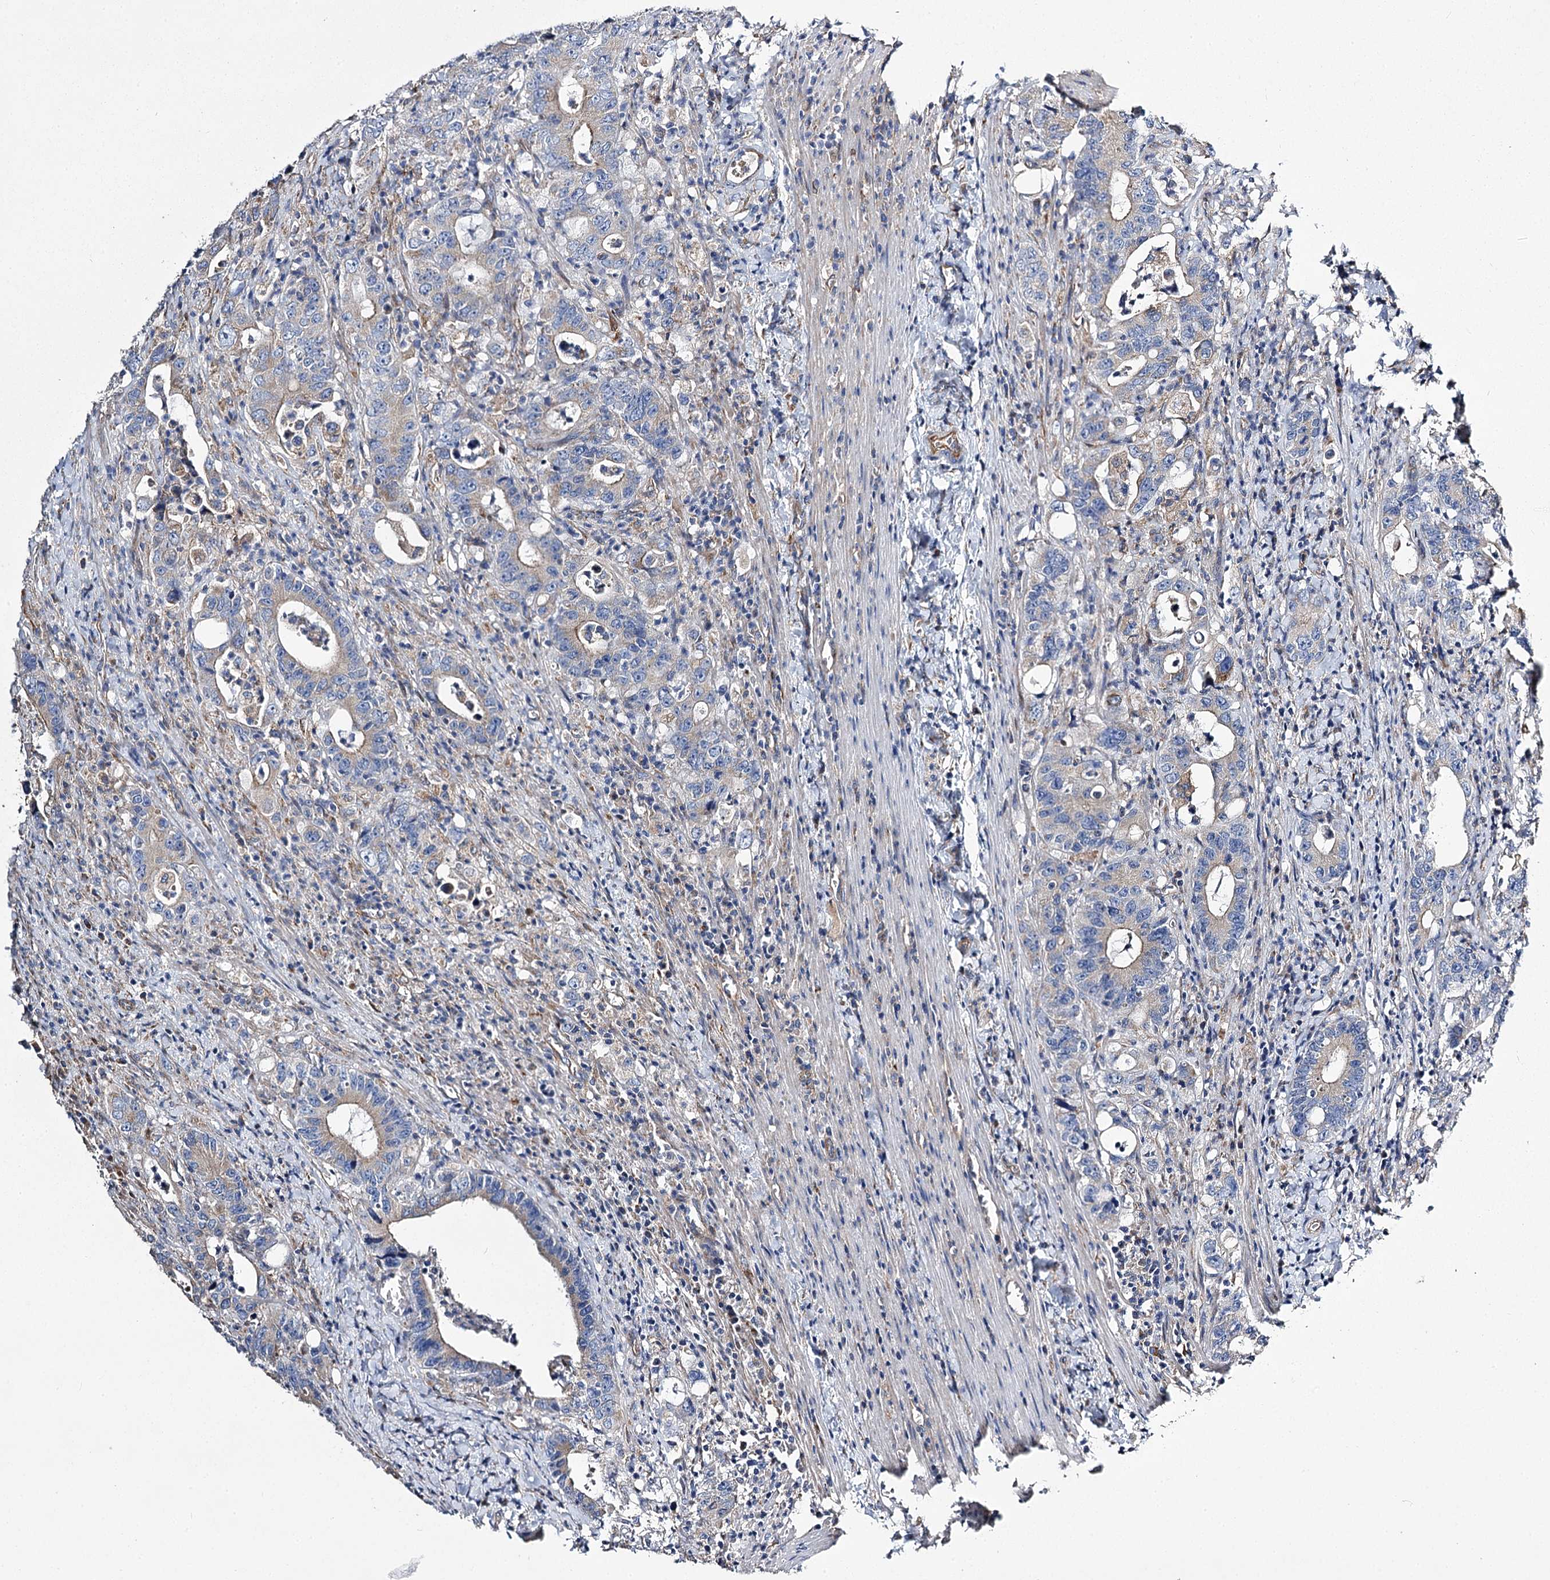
{"staining": {"intensity": "negative", "quantity": "none", "location": "none"}, "tissue": "colorectal cancer", "cell_type": "Tumor cells", "image_type": "cancer", "snomed": [{"axis": "morphology", "description": "Adenocarcinoma, NOS"}, {"axis": "topography", "description": "Colon"}], "caption": "The IHC micrograph has no significant expression in tumor cells of colorectal cancer (adenocarcinoma) tissue.", "gene": "RMDN2", "patient": {"sex": "female", "age": 75}}